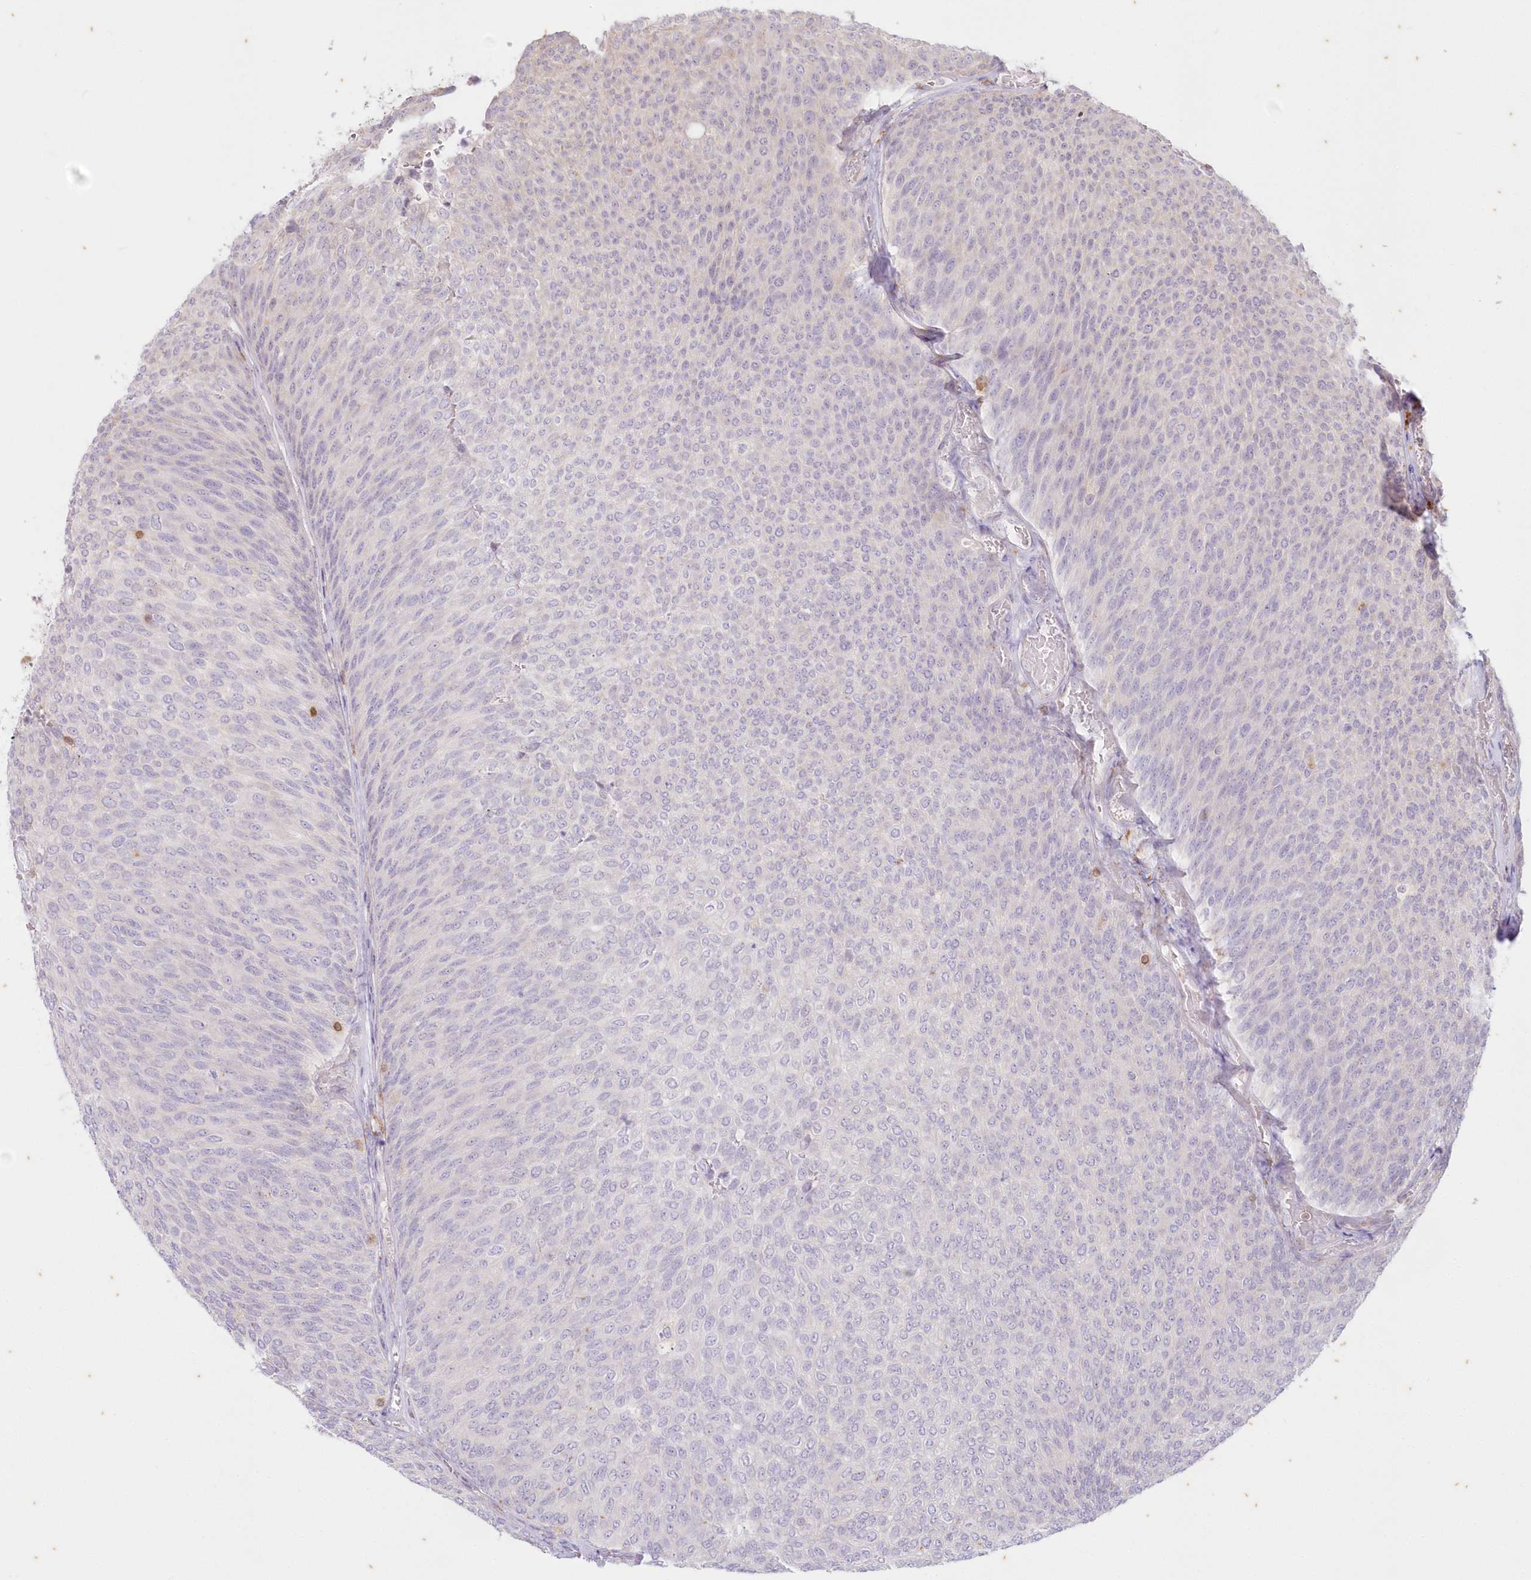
{"staining": {"intensity": "negative", "quantity": "none", "location": "none"}, "tissue": "urothelial cancer", "cell_type": "Tumor cells", "image_type": "cancer", "snomed": [{"axis": "morphology", "description": "Urothelial carcinoma, Low grade"}, {"axis": "topography", "description": "Urinary bladder"}], "caption": "Immunohistochemical staining of human urothelial cancer demonstrates no significant expression in tumor cells.", "gene": "MTMR3", "patient": {"sex": "female", "age": 79}}